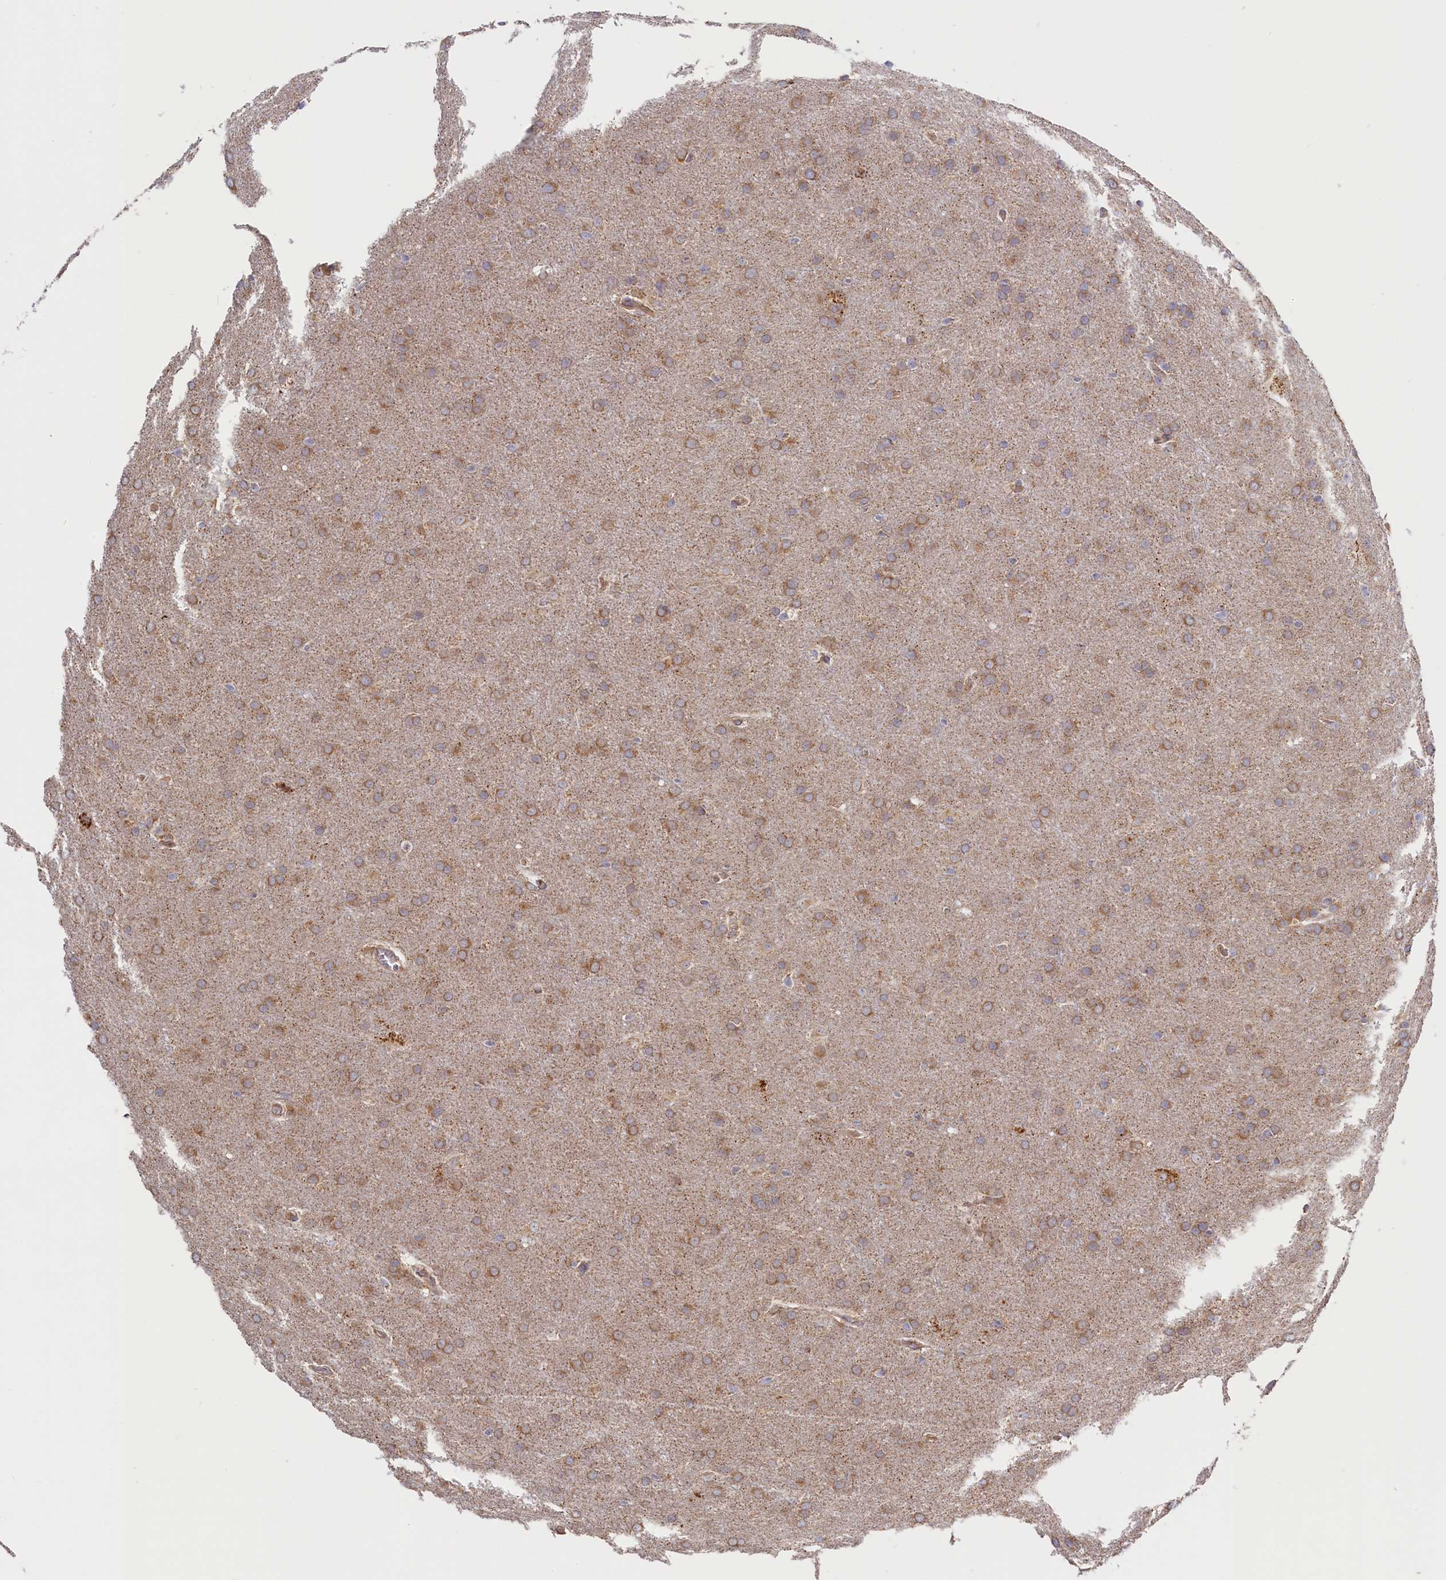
{"staining": {"intensity": "moderate", "quantity": "25%-75%", "location": "cytoplasmic/membranous"}, "tissue": "glioma", "cell_type": "Tumor cells", "image_type": "cancer", "snomed": [{"axis": "morphology", "description": "Glioma, malignant, Low grade"}, {"axis": "topography", "description": "Brain"}], "caption": "Immunohistochemical staining of human malignant low-grade glioma exhibits medium levels of moderate cytoplasmic/membranous protein expression in approximately 25%-75% of tumor cells.", "gene": "CEP44", "patient": {"sex": "female", "age": 32}}